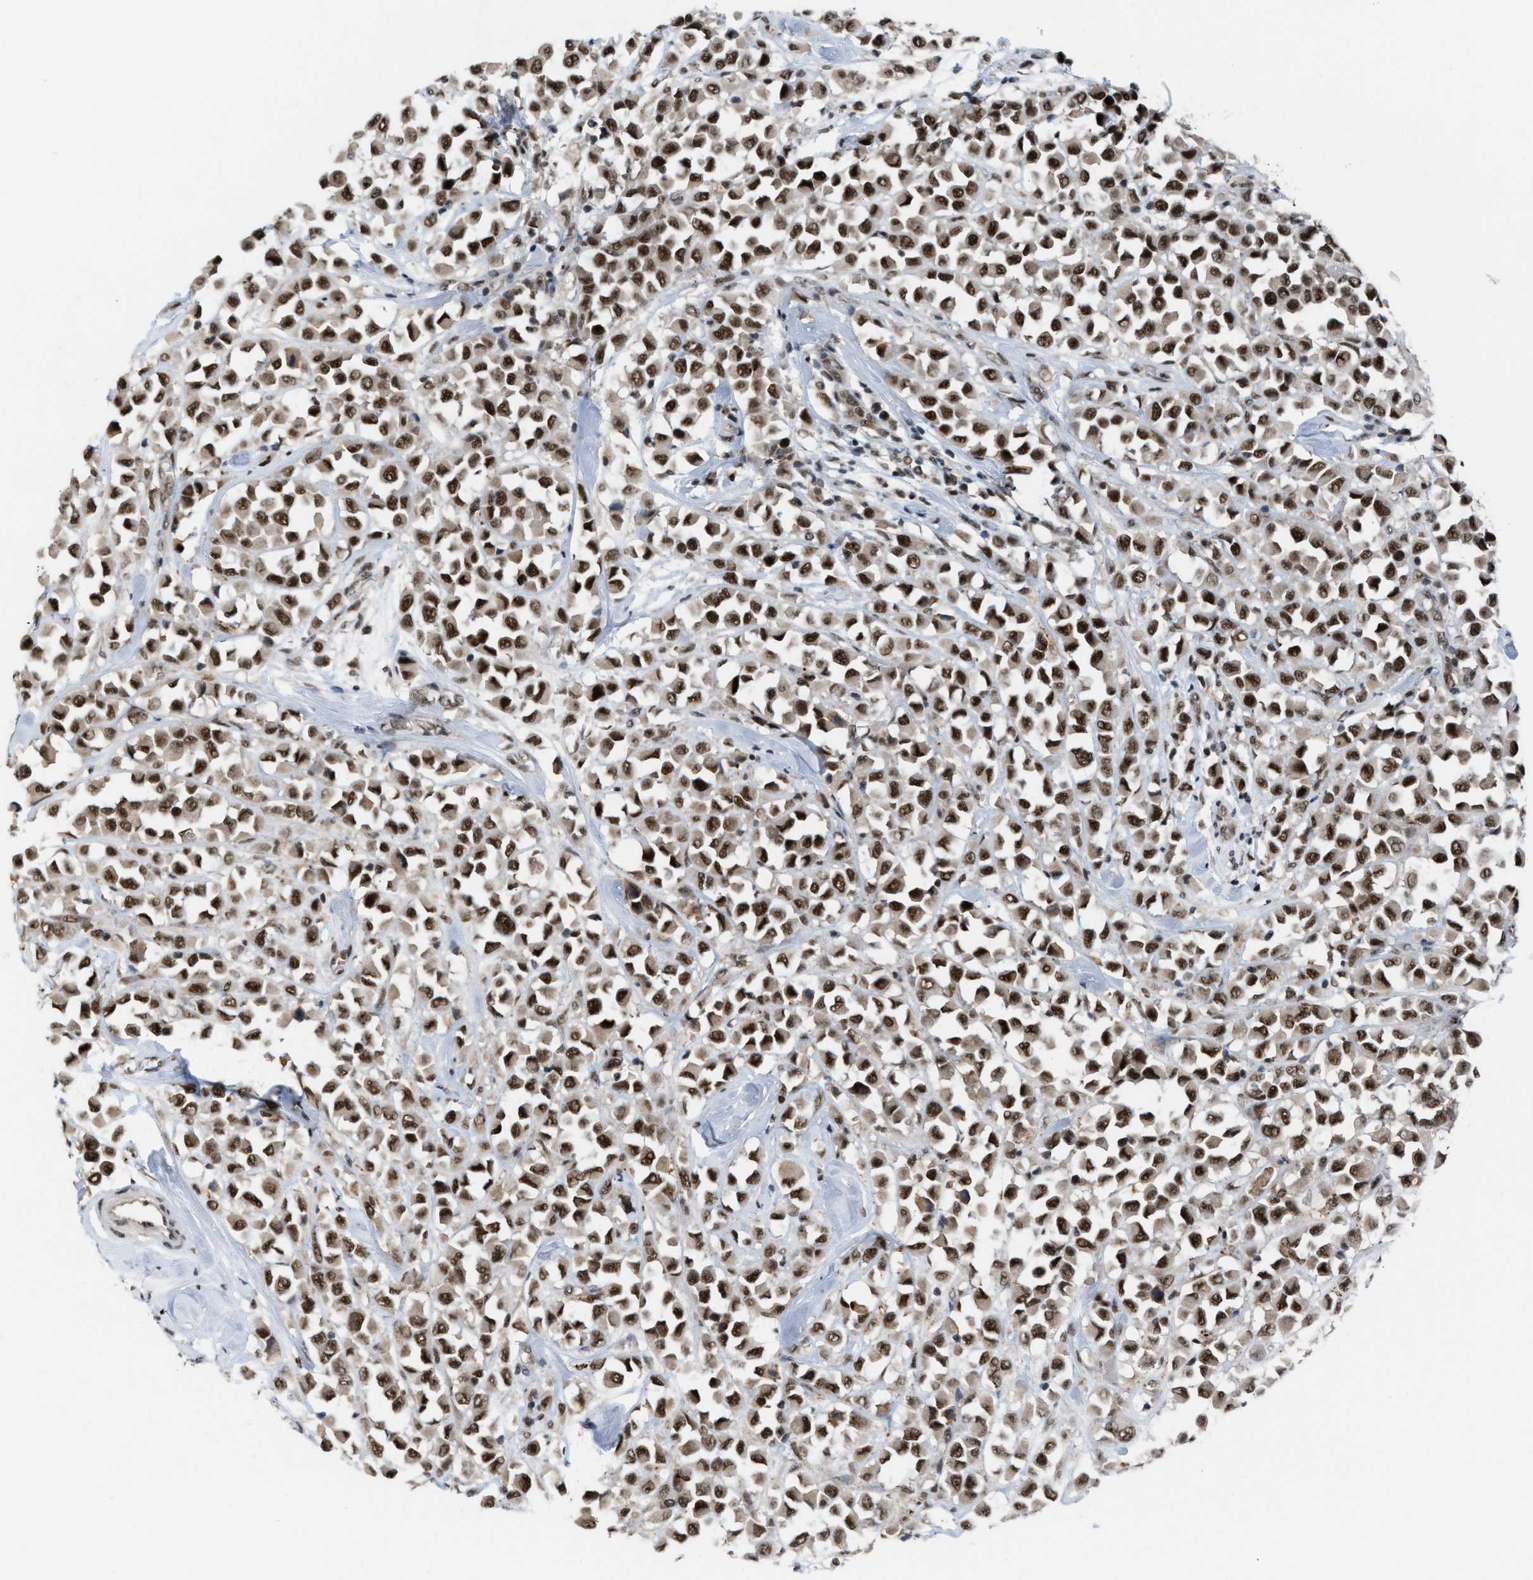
{"staining": {"intensity": "strong", "quantity": ">75%", "location": "nuclear"}, "tissue": "breast cancer", "cell_type": "Tumor cells", "image_type": "cancer", "snomed": [{"axis": "morphology", "description": "Duct carcinoma"}, {"axis": "topography", "description": "Breast"}], "caption": "A photomicrograph of human breast invasive ductal carcinoma stained for a protein demonstrates strong nuclear brown staining in tumor cells.", "gene": "PRPF4", "patient": {"sex": "female", "age": 61}}